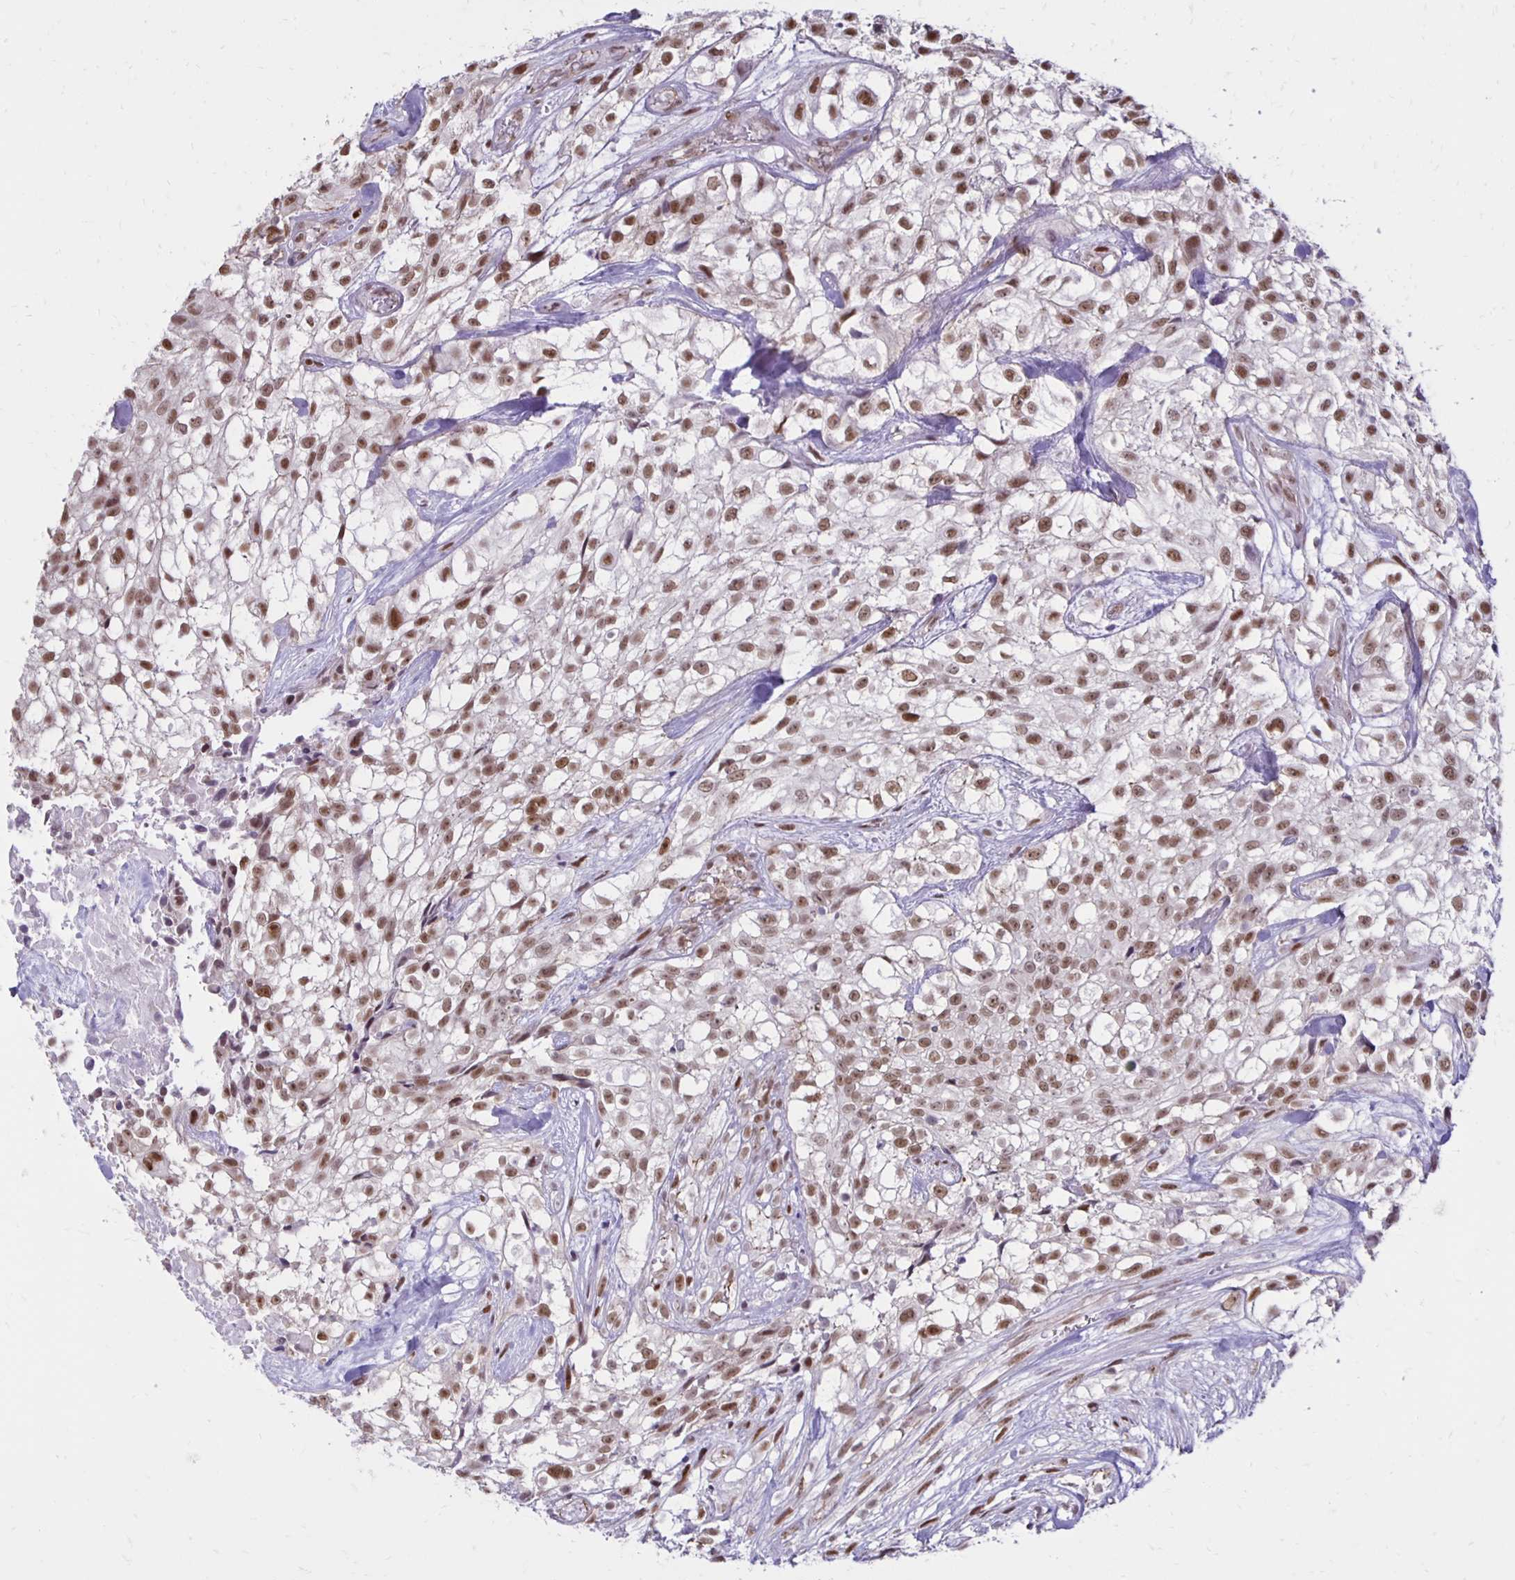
{"staining": {"intensity": "moderate", "quantity": ">75%", "location": "nuclear"}, "tissue": "urothelial cancer", "cell_type": "Tumor cells", "image_type": "cancer", "snomed": [{"axis": "morphology", "description": "Urothelial carcinoma, High grade"}, {"axis": "topography", "description": "Urinary bladder"}], "caption": "DAB (3,3'-diaminobenzidine) immunohistochemical staining of human high-grade urothelial carcinoma demonstrates moderate nuclear protein expression in about >75% of tumor cells.", "gene": "DDB2", "patient": {"sex": "male", "age": 56}}